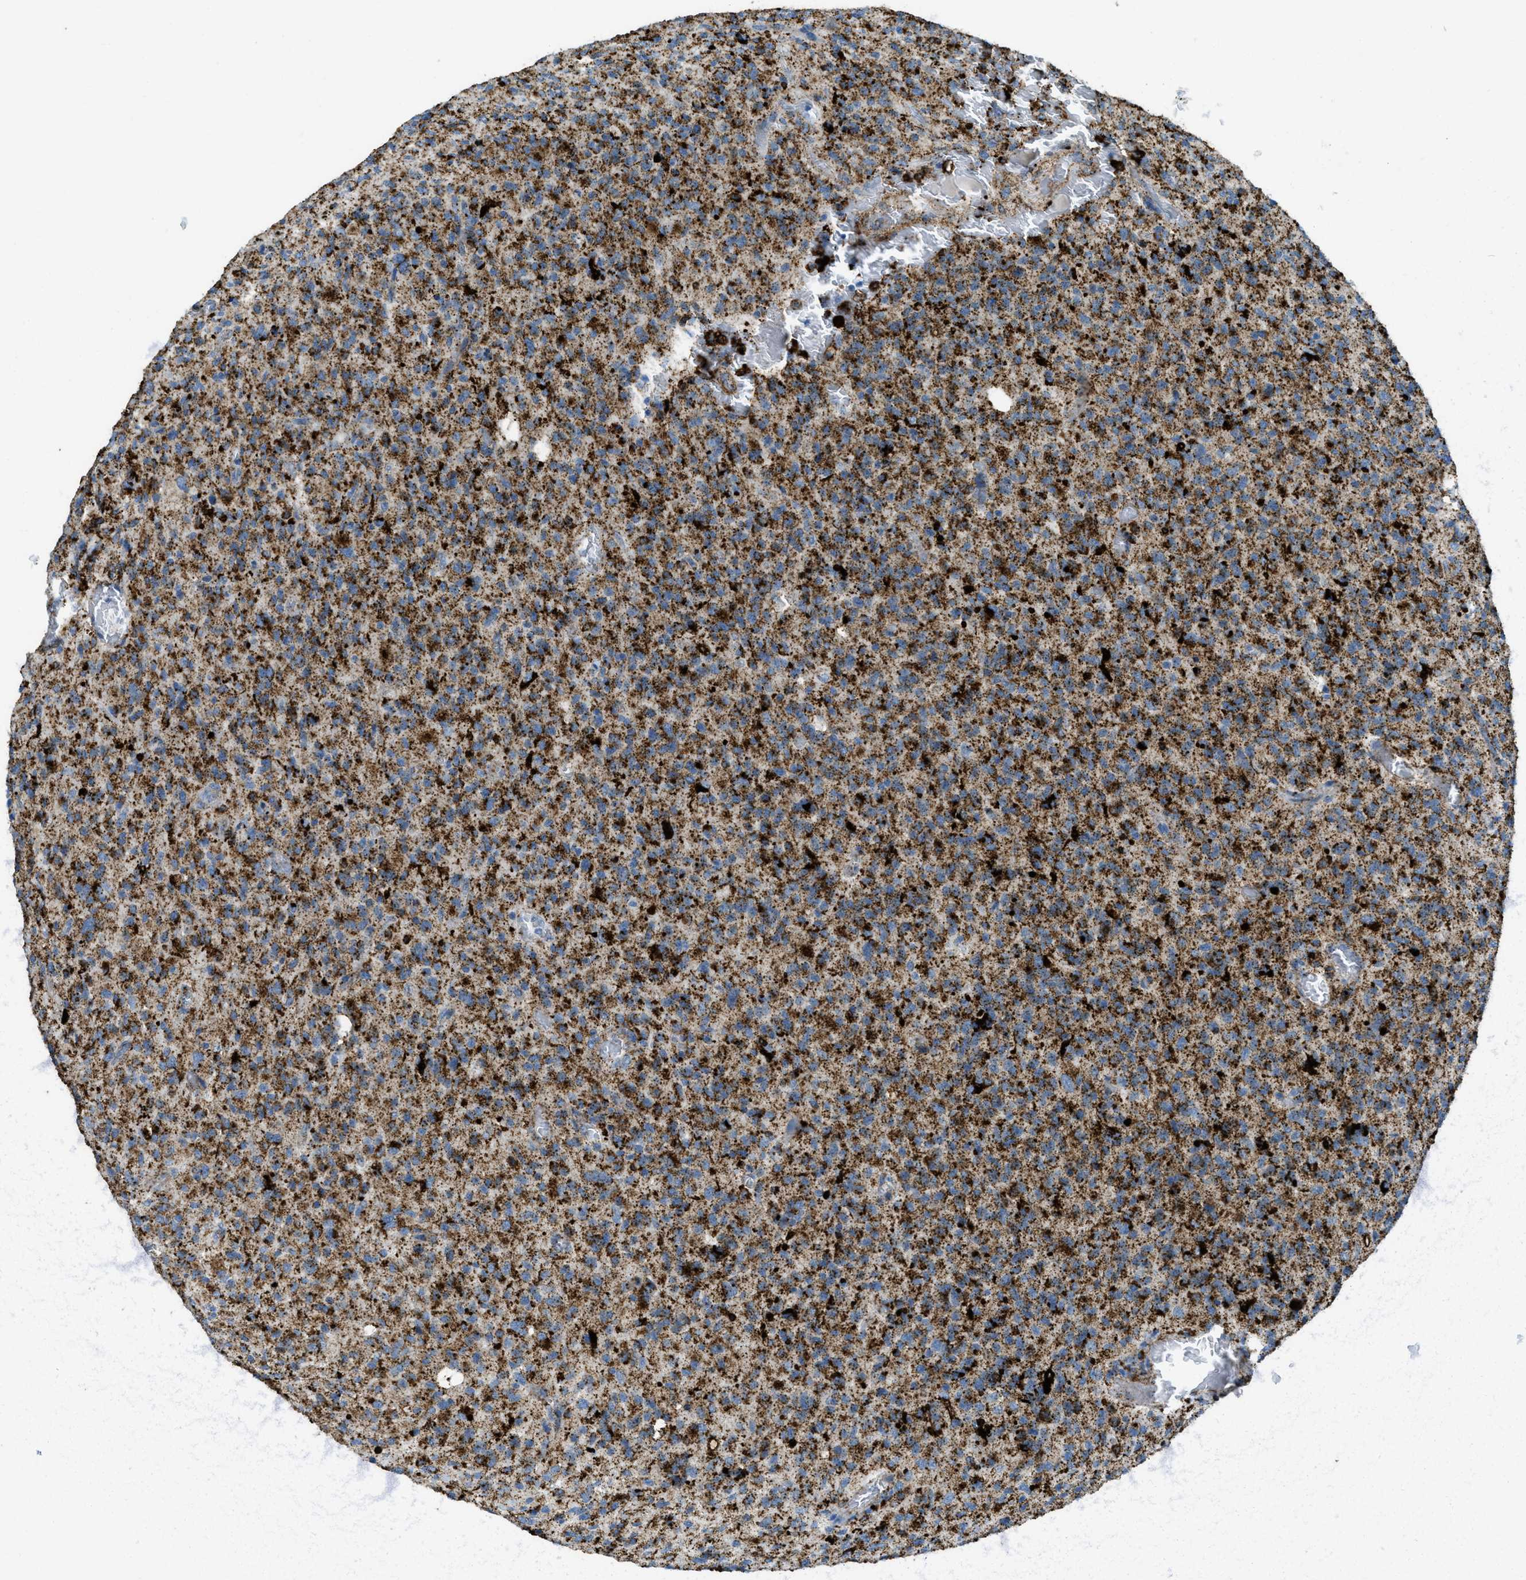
{"staining": {"intensity": "strong", "quantity": ">75%", "location": "cytoplasmic/membranous"}, "tissue": "glioma", "cell_type": "Tumor cells", "image_type": "cancer", "snomed": [{"axis": "morphology", "description": "Glioma, malignant, High grade"}, {"axis": "topography", "description": "Brain"}], "caption": "Immunohistochemical staining of human malignant high-grade glioma shows strong cytoplasmic/membranous protein staining in about >75% of tumor cells.", "gene": "SCARB2", "patient": {"sex": "male", "age": 71}}